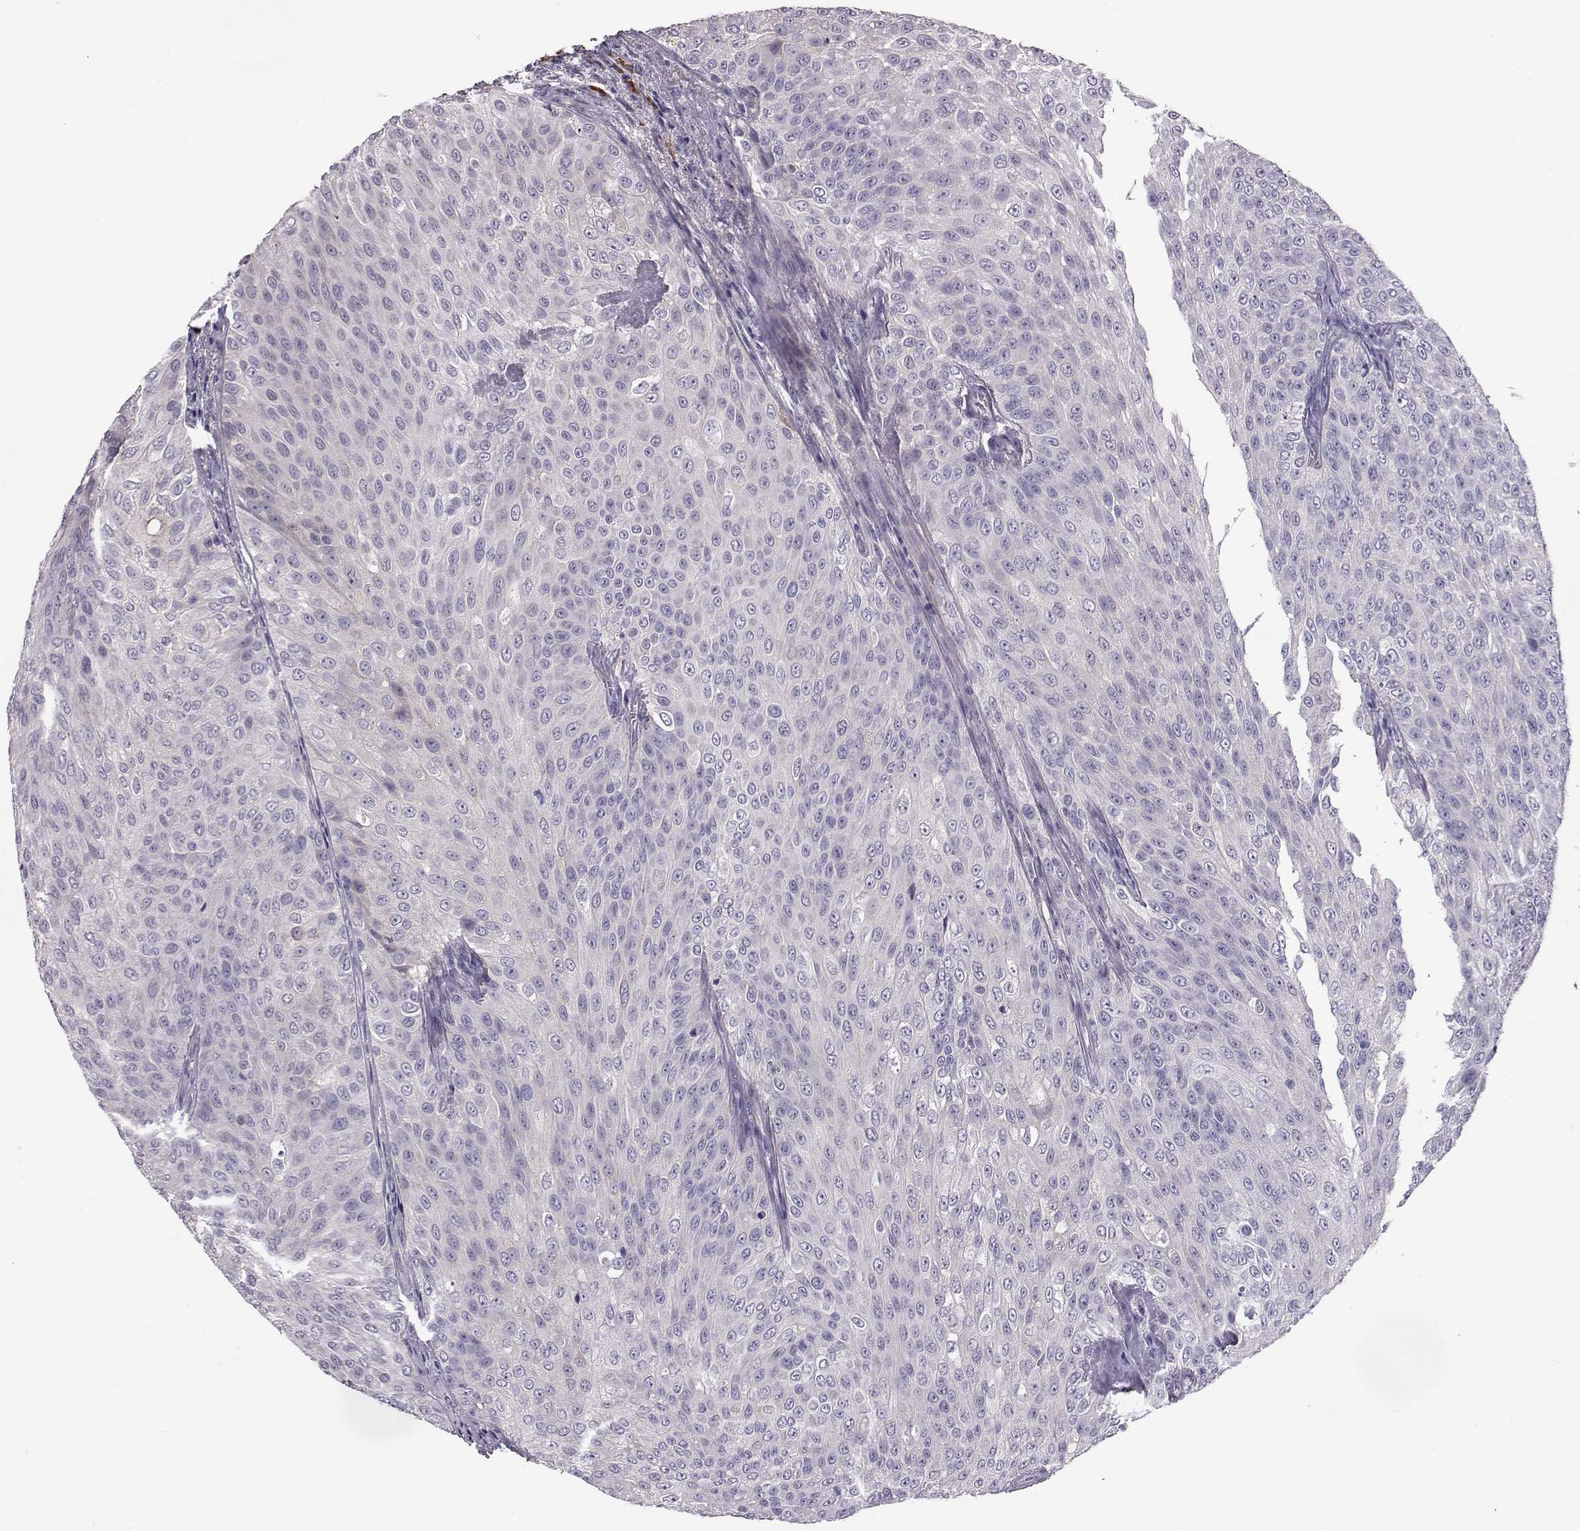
{"staining": {"intensity": "negative", "quantity": "none", "location": "none"}, "tissue": "urothelial cancer", "cell_type": "Tumor cells", "image_type": "cancer", "snomed": [{"axis": "morphology", "description": "Urothelial carcinoma, Low grade"}, {"axis": "topography", "description": "Ureter, NOS"}, {"axis": "topography", "description": "Urinary bladder"}], "caption": "This is an immunohistochemistry micrograph of human low-grade urothelial carcinoma. There is no positivity in tumor cells.", "gene": "ADGRG5", "patient": {"sex": "male", "age": 78}}